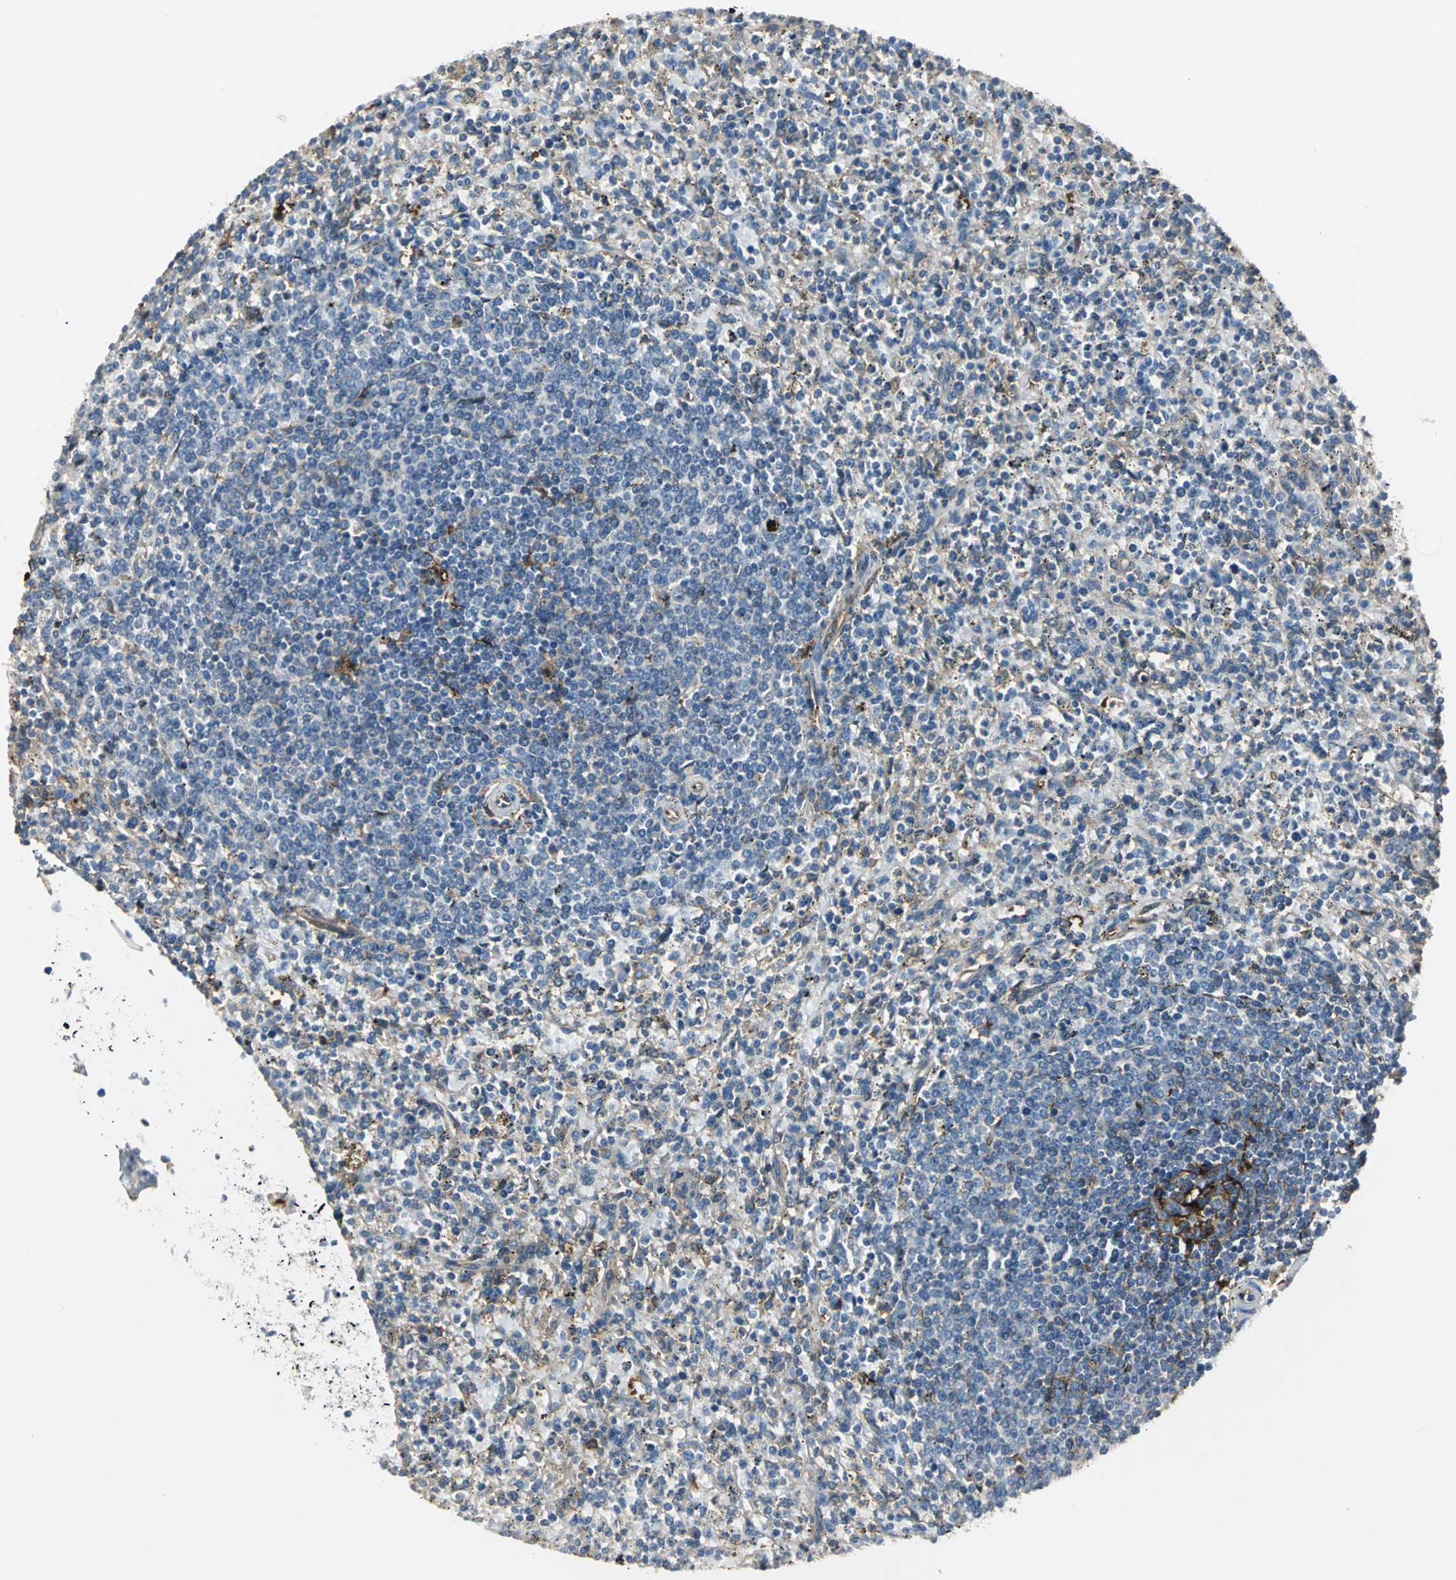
{"staining": {"intensity": "moderate", "quantity": "25%-75%", "location": "cytoplasmic/membranous"}, "tissue": "spleen", "cell_type": "Cells in red pulp", "image_type": "normal", "snomed": [{"axis": "morphology", "description": "Normal tissue, NOS"}, {"axis": "topography", "description": "Spleen"}], "caption": "Protein staining shows moderate cytoplasmic/membranous staining in approximately 25%-75% of cells in red pulp in unremarkable spleen.", "gene": "CHRNB1", "patient": {"sex": "male", "age": 72}}